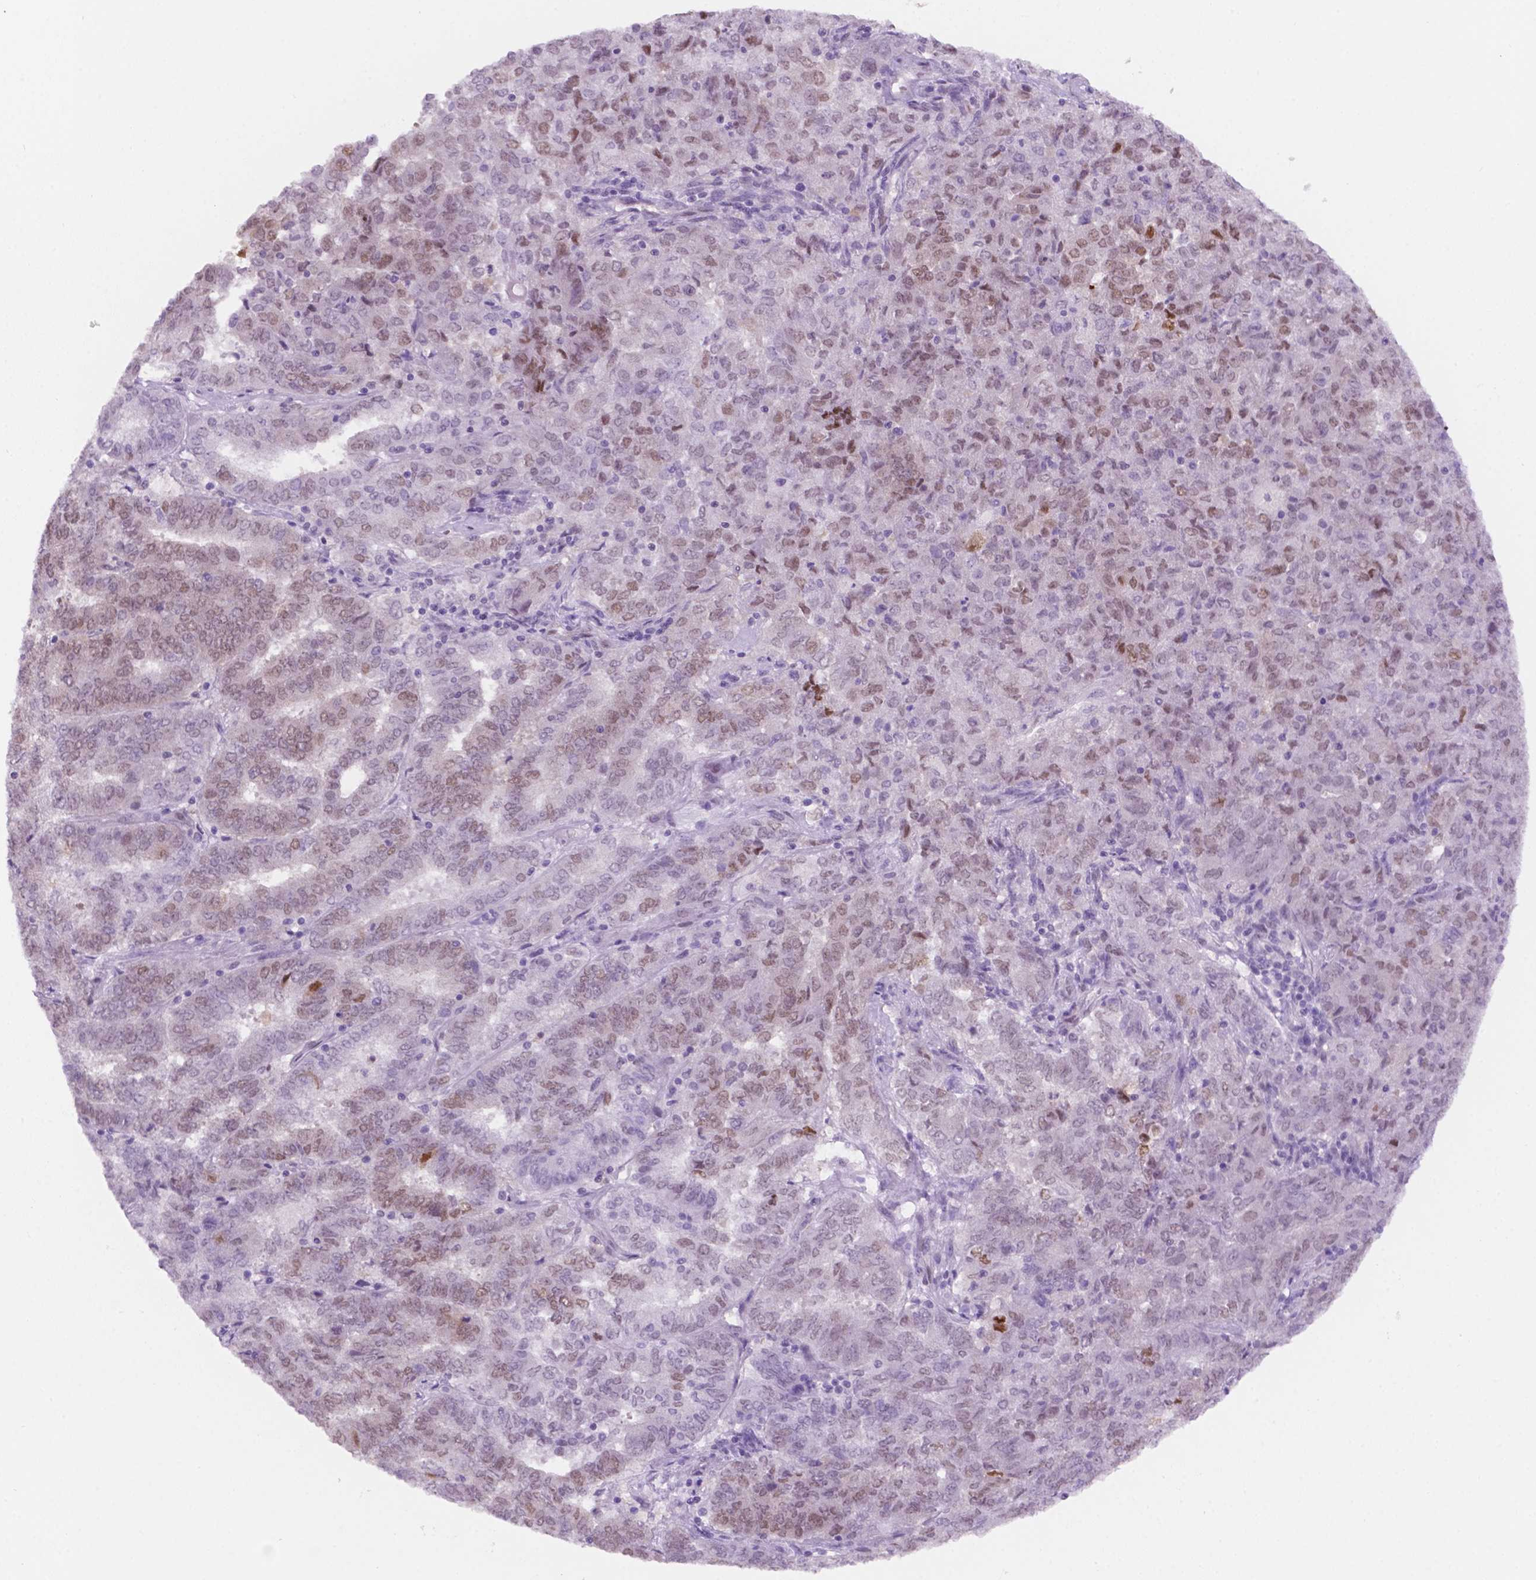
{"staining": {"intensity": "weak", "quantity": "25%-75%", "location": "nuclear"}, "tissue": "endometrial cancer", "cell_type": "Tumor cells", "image_type": "cancer", "snomed": [{"axis": "morphology", "description": "Adenocarcinoma, NOS"}, {"axis": "topography", "description": "Endometrium"}], "caption": "Adenocarcinoma (endometrial) tissue exhibits weak nuclear positivity in about 25%-75% of tumor cells, visualized by immunohistochemistry. (Stains: DAB (3,3'-diaminobenzidine) in brown, nuclei in blue, Microscopy: brightfield microscopy at high magnification).", "gene": "ERF", "patient": {"sex": "female", "age": 72}}